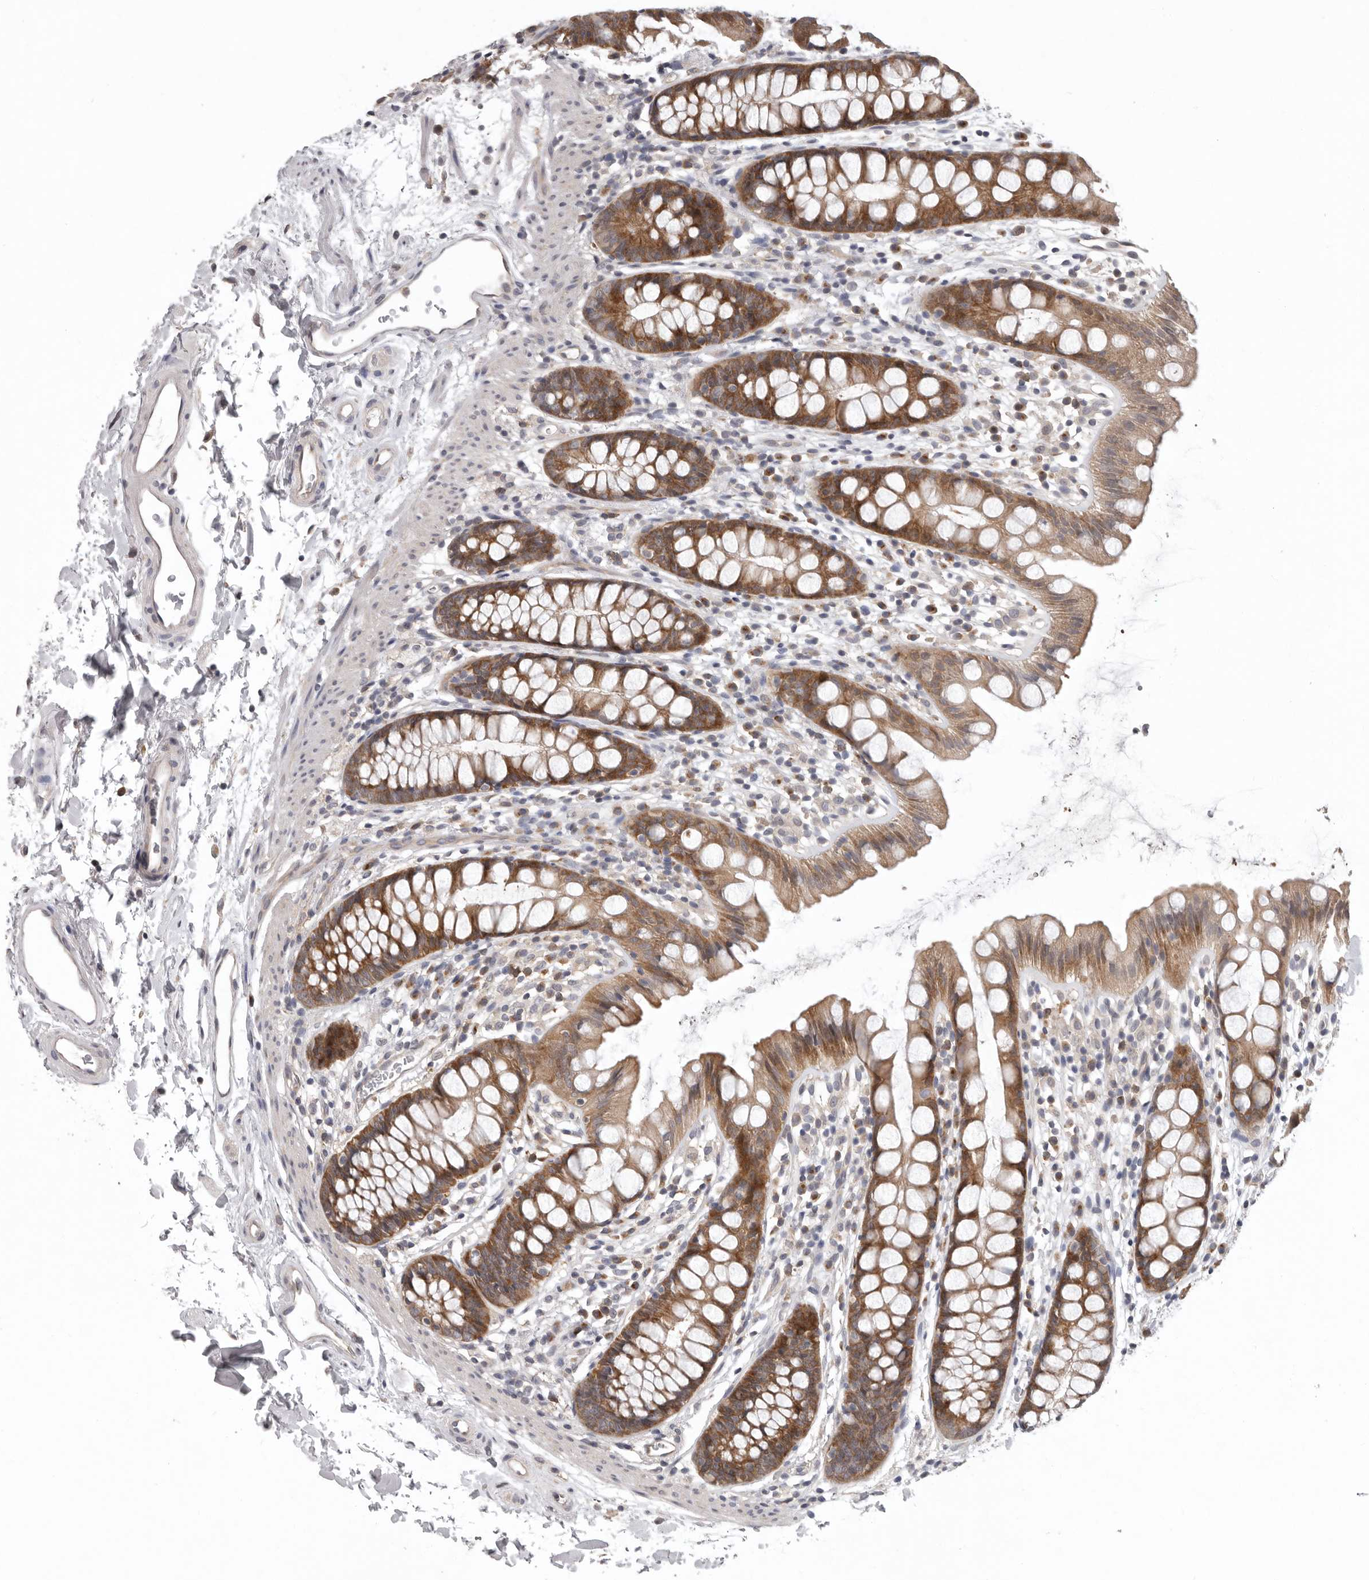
{"staining": {"intensity": "moderate", "quantity": ">75%", "location": "cytoplasmic/membranous"}, "tissue": "rectum", "cell_type": "Glandular cells", "image_type": "normal", "snomed": [{"axis": "morphology", "description": "Normal tissue, NOS"}, {"axis": "topography", "description": "Rectum"}], "caption": "A micrograph showing moderate cytoplasmic/membranous positivity in about >75% of glandular cells in unremarkable rectum, as visualized by brown immunohistochemical staining.", "gene": "RALGPS2", "patient": {"sex": "female", "age": 65}}